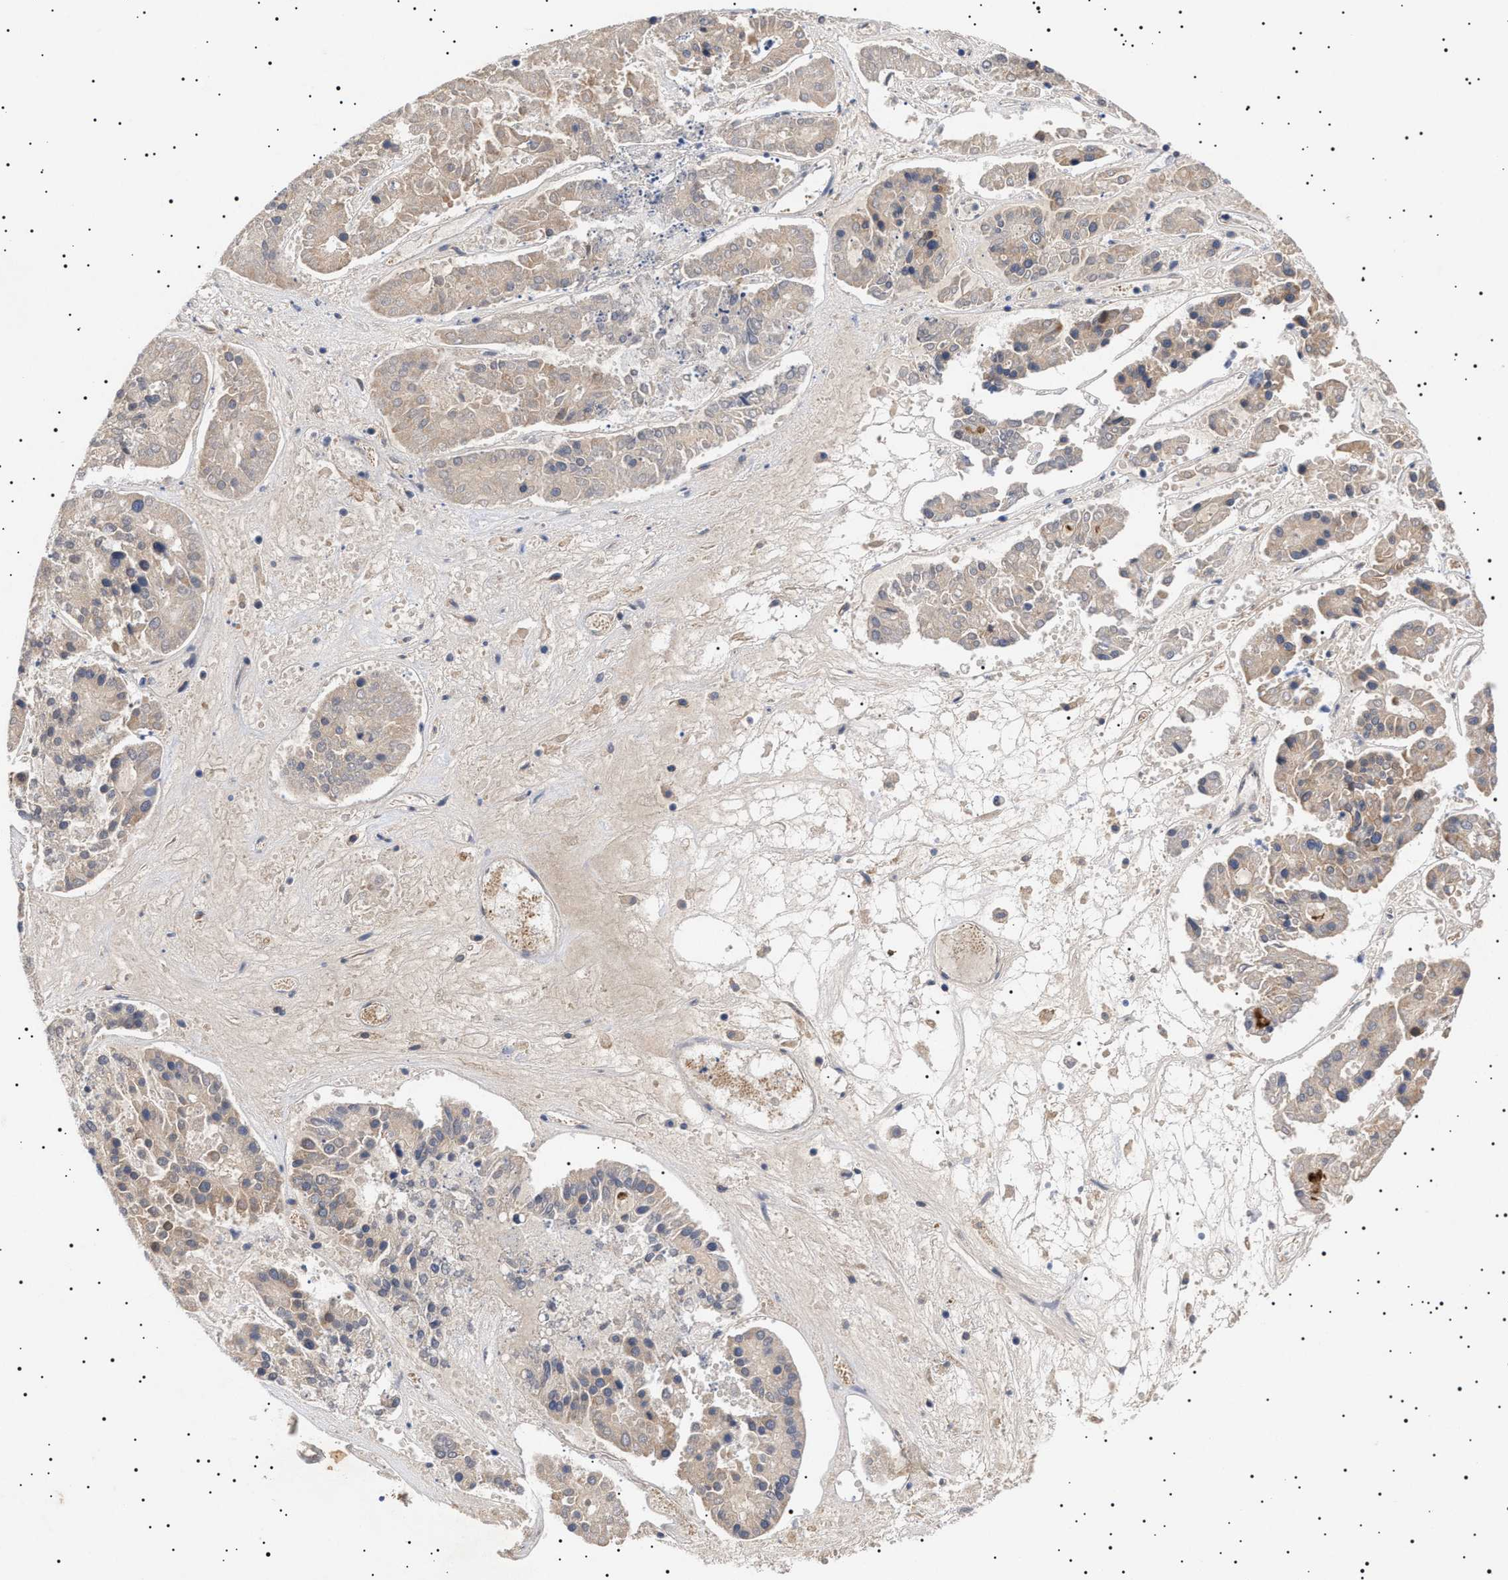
{"staining": {"intensity": "weak", "quantity": ">75%", "location": "cytoplasmic/membranous"}, "tissue": "pancreatic cancer", "cell_type": "Tumor cells", "image_type": "cancer", "snomed": [{"axis": "morphology", "description": "Adenocarcinoma, NOS"}, {"axis": "topography", "description": "Pancreas"}], "caption": "Adenocarcinoma (pancreatic) was stained to show a protein in brown. There is low levels of weak cytoplasmic/membranous staining in about >75% of tumor cells.", "gene": "MRPL10", "patient": {"sex": "male", "age": 50}}